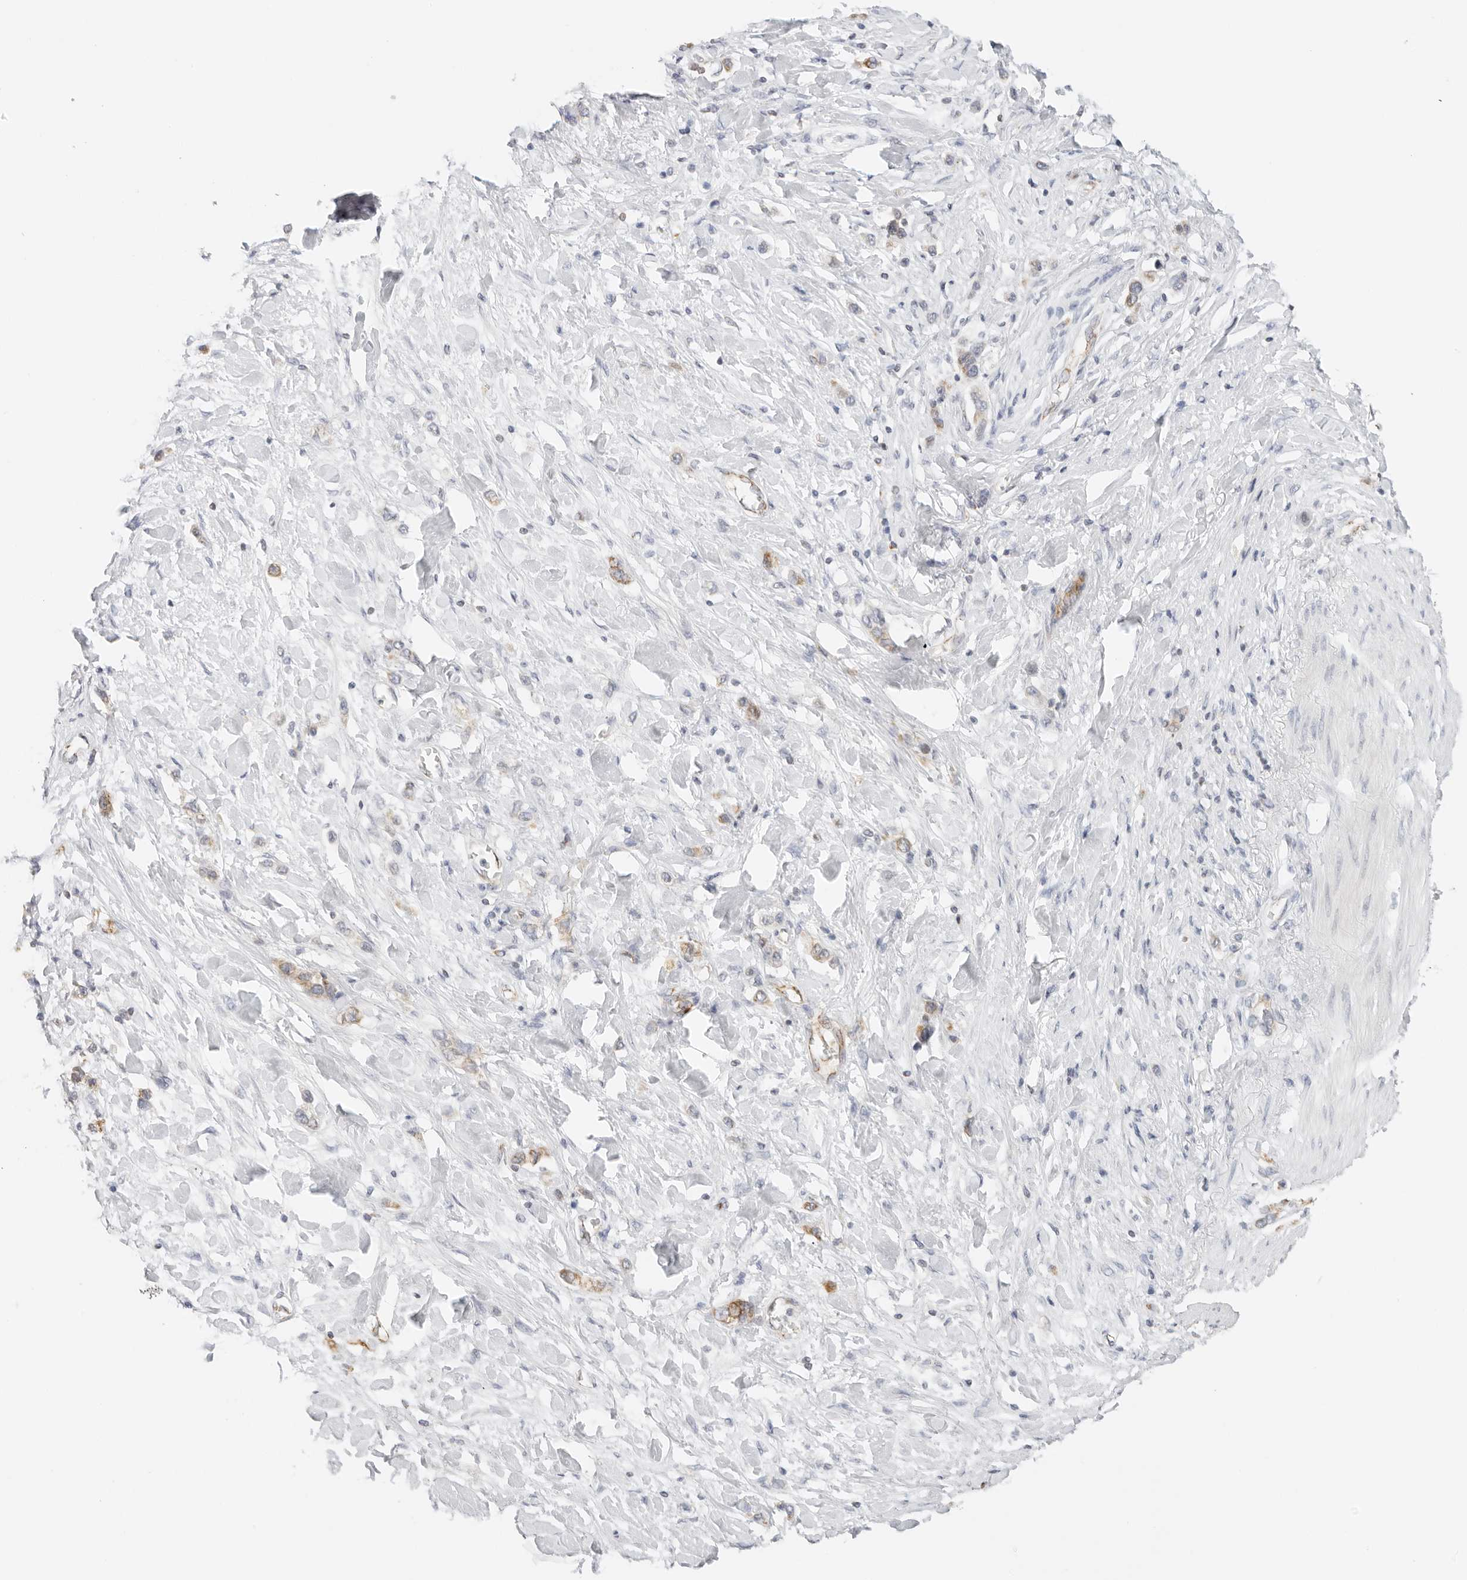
{"staining": {"intensity": "moderate", "quantity": ">75%", "location": "cytoplasmic/membranous"}, "tissue": "stomach cancer", "cell_type": "Tumor cells", "image_type": "cancer", "snomed": [{"axis": "morphology", "description": "Adenocarcinoma, NOS"}, {"axis": "topography", "description": "Stomach"}], "caption": "The photomicrograph demonstrates a brown stain indicating the presence of a protein in the cytoplasmic/membranous of tumor cells in stomach cancer.", "gene": "RC3H1", "patient": {"sex": "female", "age": 65}}